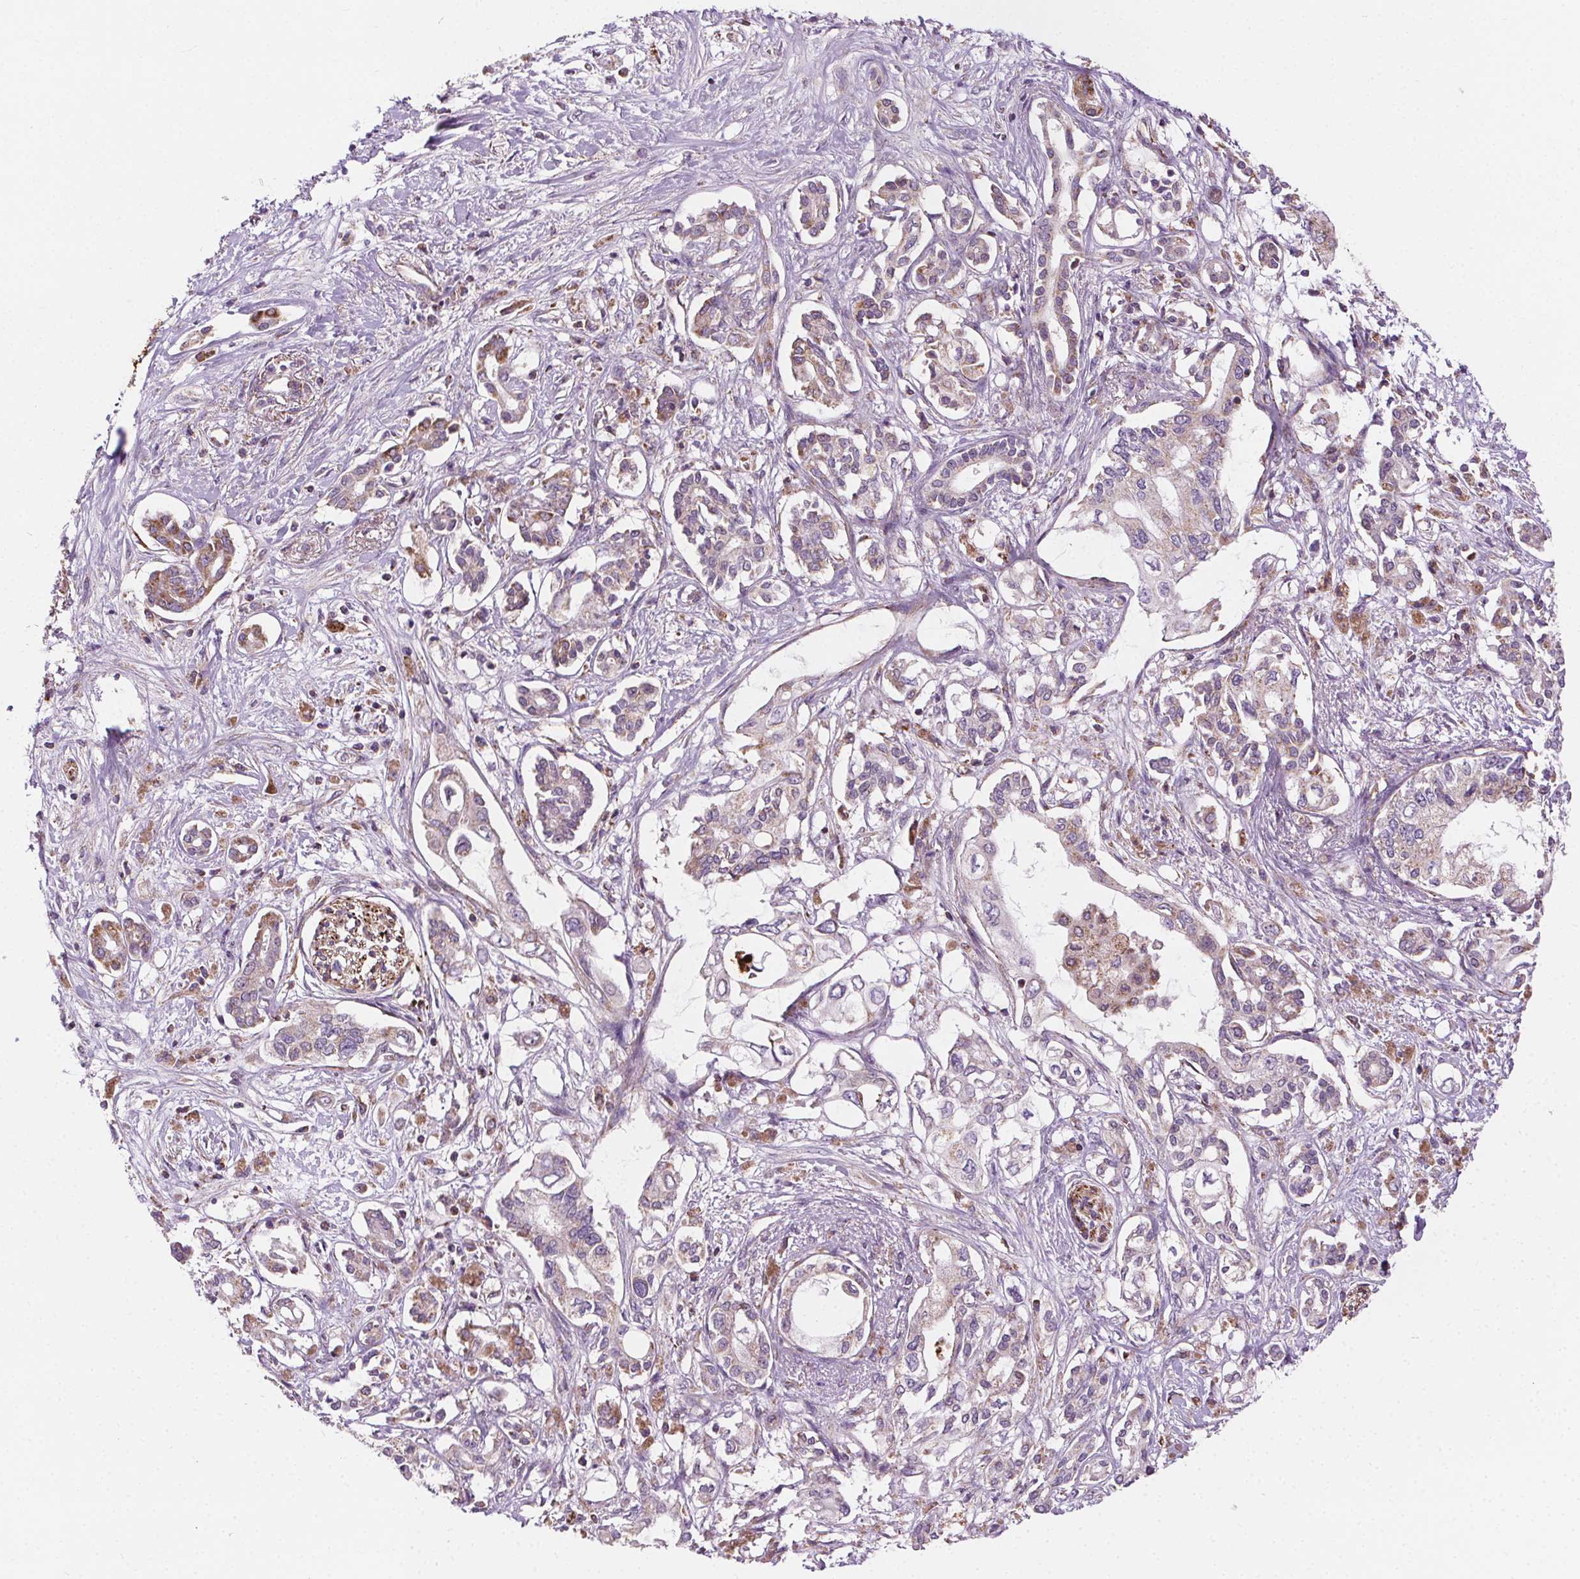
{"staining": {"intensity": "moderate", "quantity": "<25%", "location": "cytoplasmic/membranous"}, "tissue": "pancreatic cancer", "cell_type": "Tumor cells", "image_type": "cancer", "snomed": [{"axis": "morphology", "description": "Adenocarcinoma, NOS"}, {"axis": "topography", "description": "Pancreas"}], "caption": "A micrograph showing moderate cytoplasmic/membranous expression in approximately <25% of tumor cells in pancreatic cancer (adenocarcinoma), as visualized by brown immunohistochemical staining.", "gene": "GOLT1B", "patient": {"sex": "female", "age": 63}}